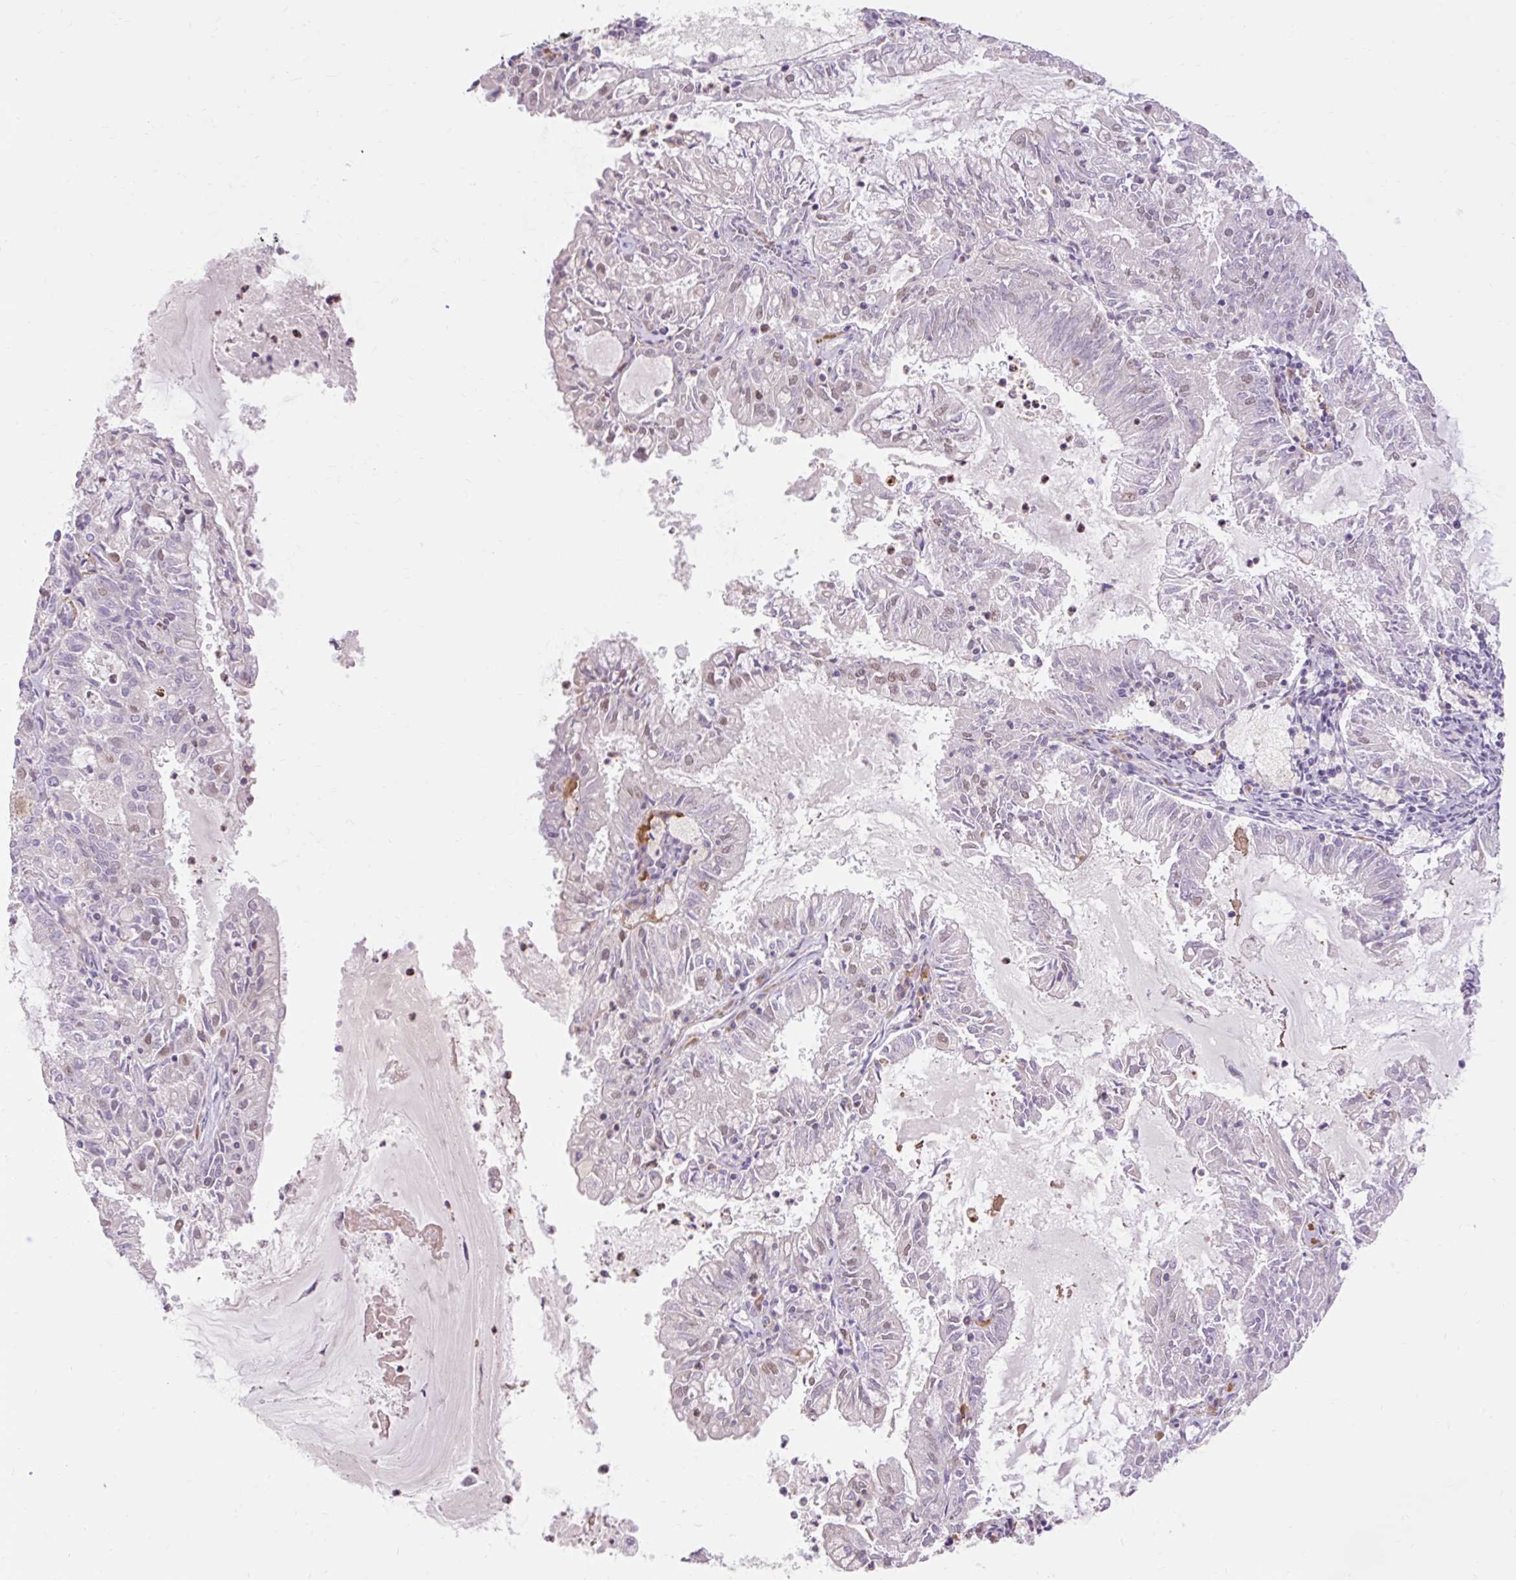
{"staining": {"intensity": "weak", "quantity": "<25%", "location": "nuclear"}, "tissue": "endometrial cancer", "cell_type": "Tumor cells", "image_type": "cancer", "snomed": [{"axis": "morphology", "description": "Adenocarcinoma, NOS"}, {"axis": "topography", "description": "Endometrium"}], "caption": "DAB immunohistochemical staining of human endometrial cancer exhibits no significant positivity in tumor cells.", "gene": "NPIPB12", "patient": {"sex": "female", "age": 57}}